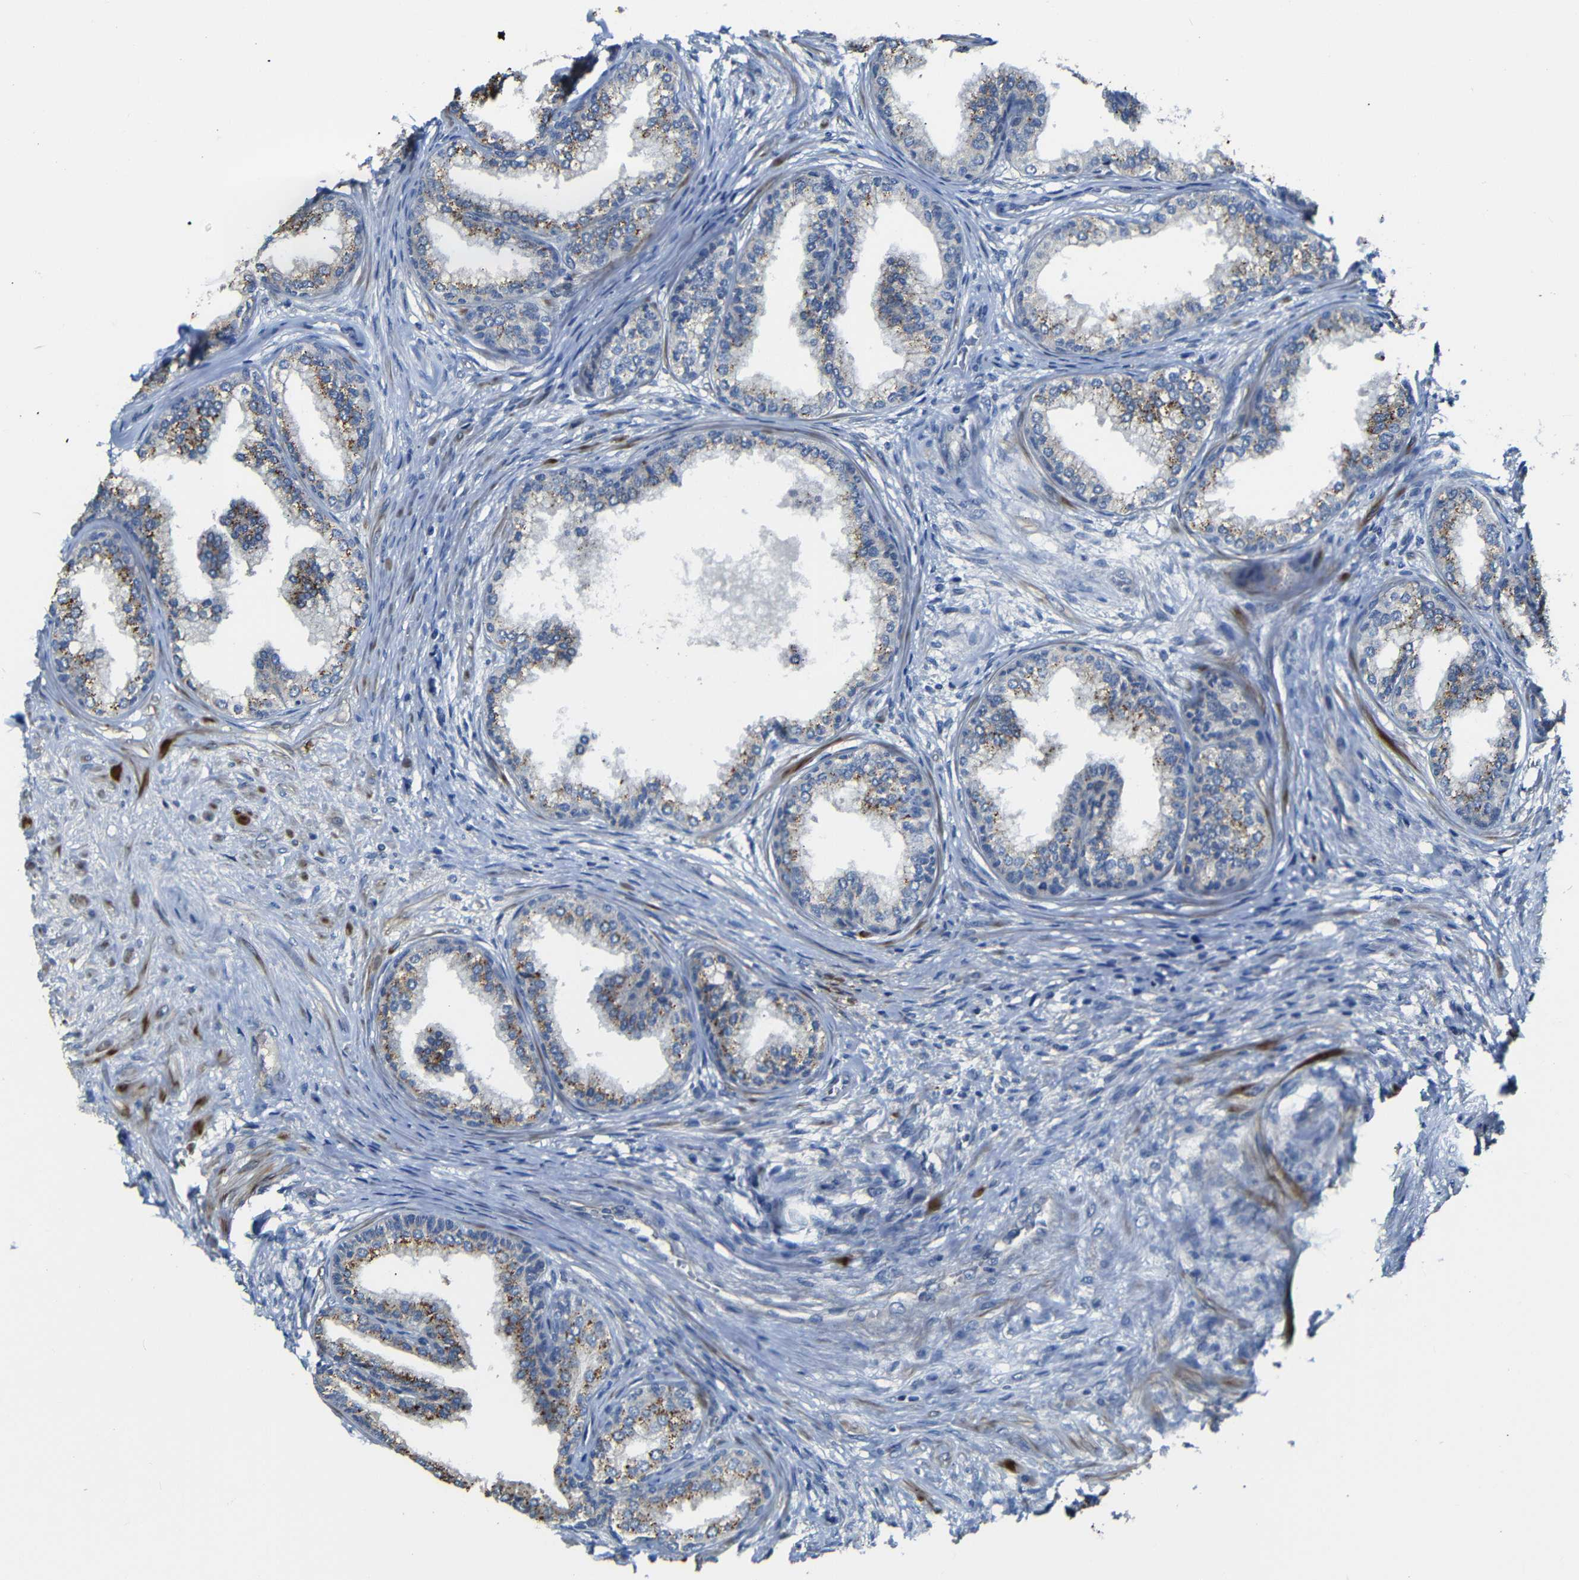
{"staining": {"intensity": "moderate", "quantity": "<25%", "location": "cytoplasmic/membranous"}, "tissue": "prostate", "cell_type": "Glandular cells", "image_type": "normal", "snomed": [{"axis": "morphology", "description": "Normal tissue, NOS"}, {"axis": "topography", "description": "Prostate"}], "caption": "Immunohistochemistry (IHC) staining of benign prostate, which exhibits low levels of moderate cytoplasmic/membranous positivity in about <25% of glandular cells indicating moderate cytoplasmic/membranous protein expression. The staining was performed using DAB (3,3'-diaminobenzidine) (brown) for protein detection and nuclei were counterstained in hematoxylin (blue).", "gene": "AFDN", "patient": {"sex": "male", "age": 76}}